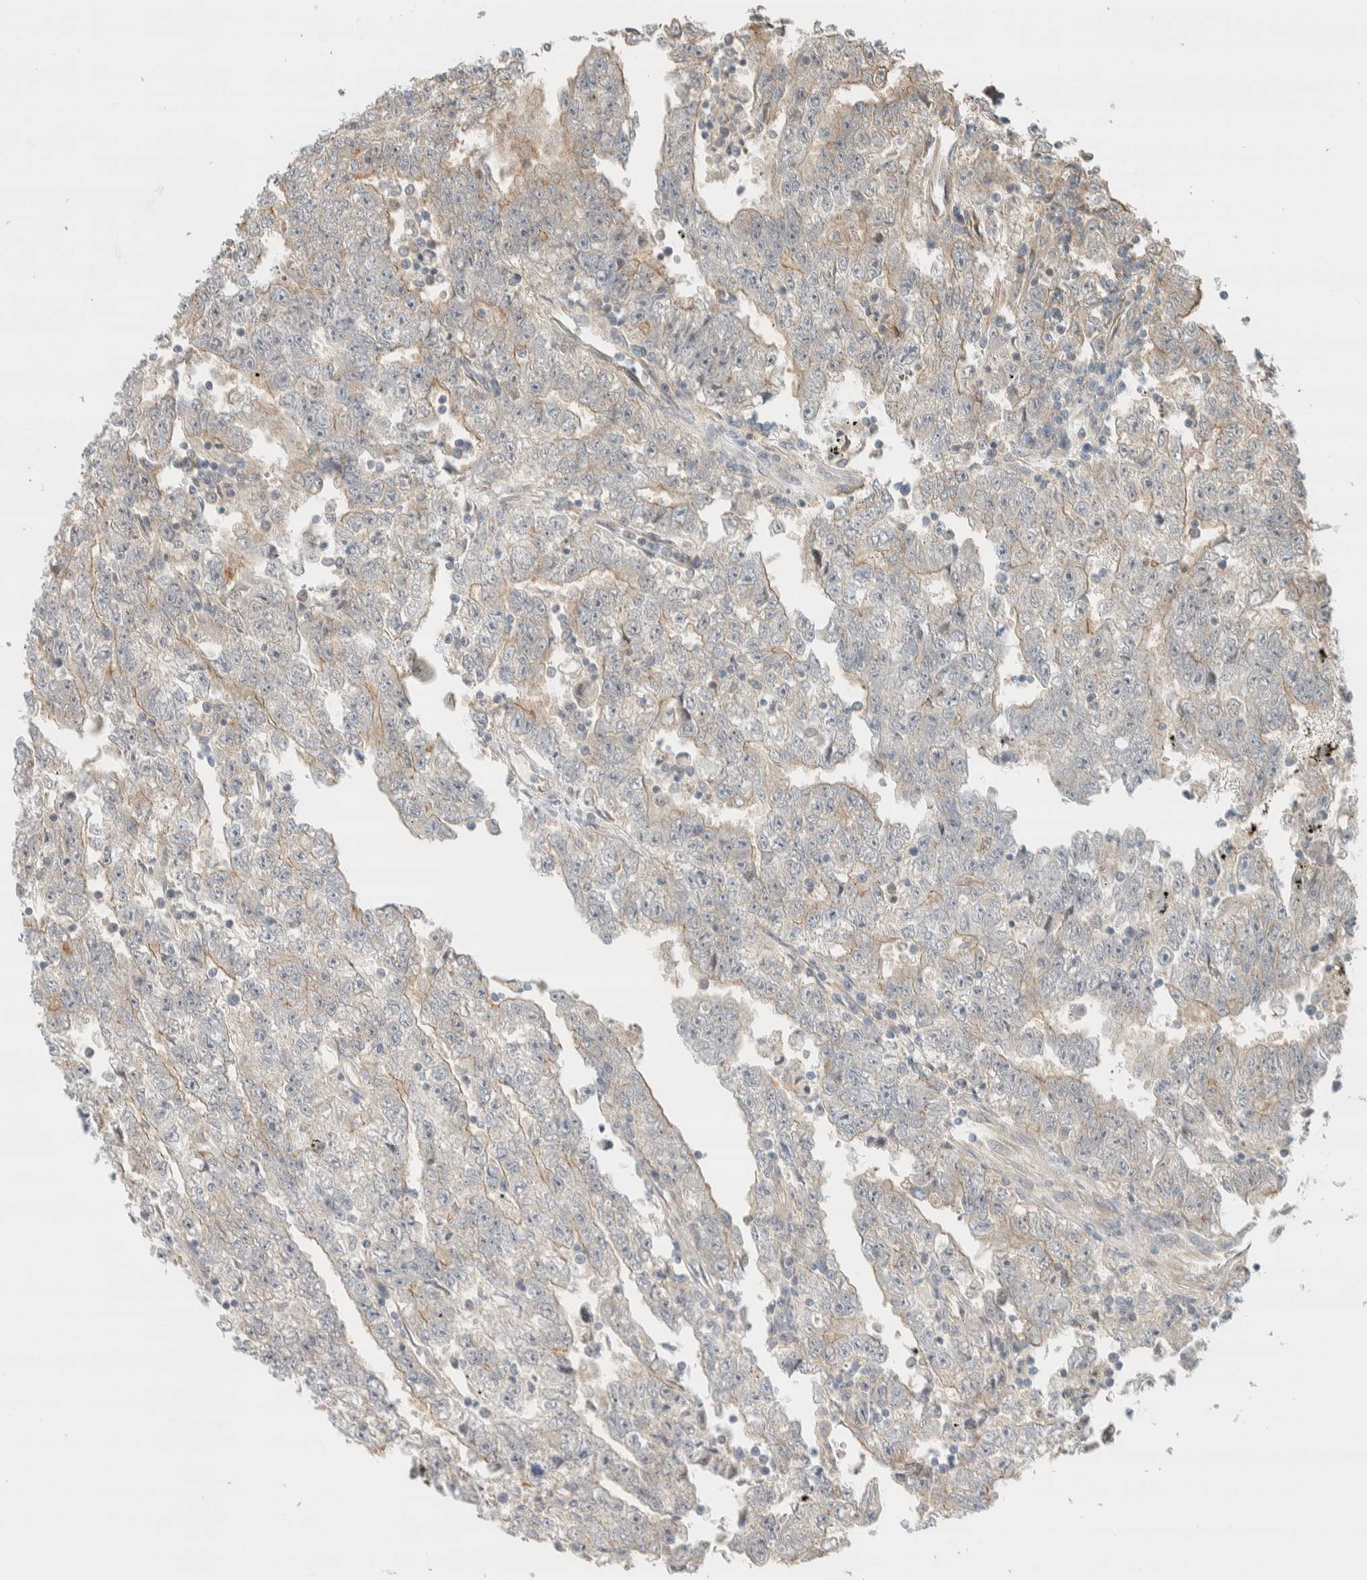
{"staining": {"intensity": "negative", "quantity": "none", "location": "none"}, "tissue": "testis cancer", "cell_type": "Tumor cells", "image_type": "cancer", "snomed": [{"axis": "morphology", "description": "Carcinoma, Embryonal, NOS"}, {"axis": "topography", "description": "Testis"}], "caption": "Tumor cells show no significant positivity in testis cancer. (DAB immunohistochemistry, high magnification).", "gene": "RAB11FIP1", "patient": {"sex": "male", "age": 25}}